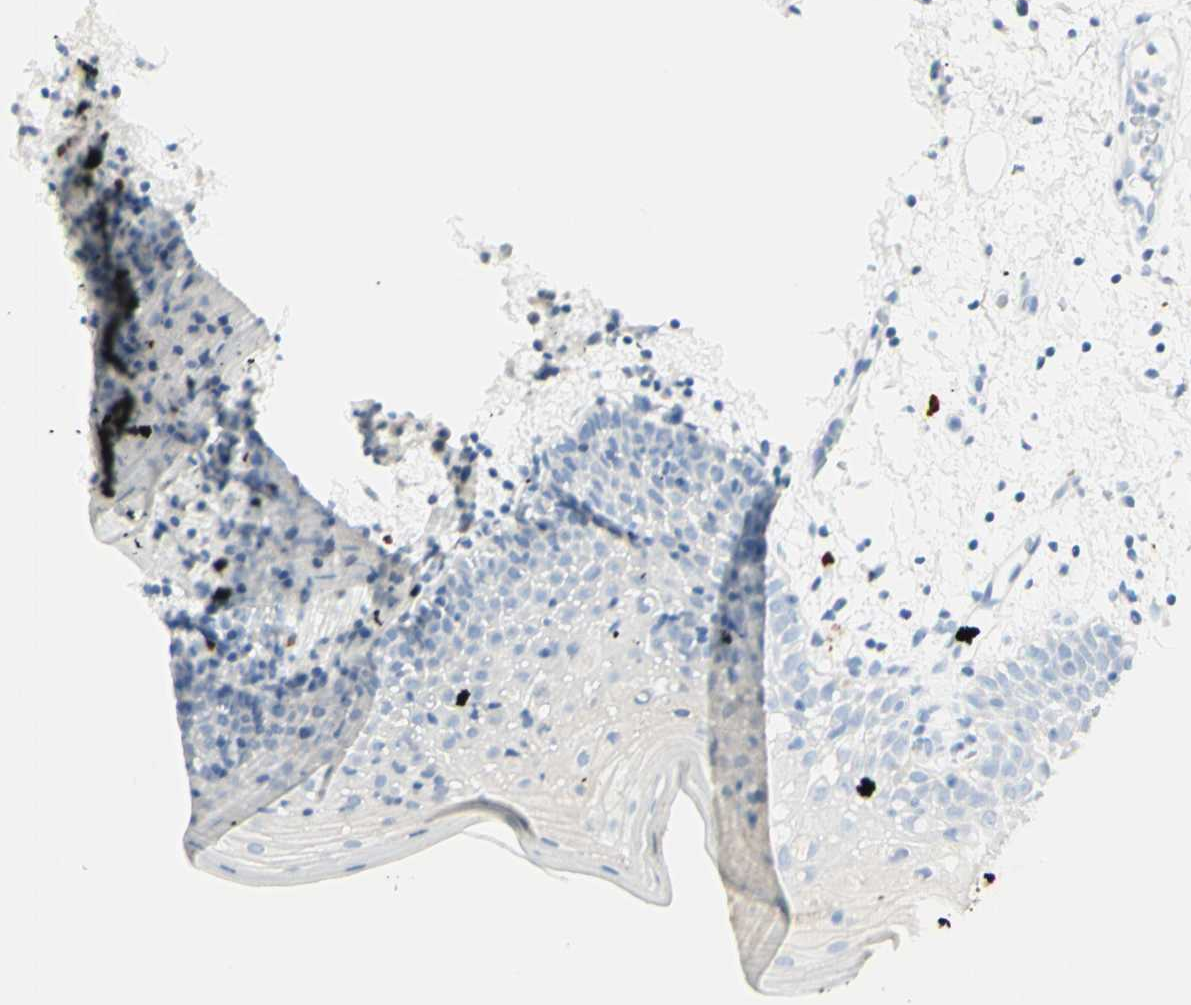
{"staining": {"intensity": "negative", "quantity": "none", "location": "none"}, "tissue": "oral mucosa", "cell_type": "Squamous epithelial cells", "image_type": "normal", "snomed": [{"axis": "morphology", "description": "Normal tissue, NOS"}, {"axis": "morphology", "description": "Squamous cell carcinoma, NOS"}, {"axis": "topography", "description": "Skeletal muscle"}, {"axis": "topography", "description": "Oral tissue"}], "caption": "A photomicrograph of oral mucosa stained for a protein exhibits no brown staining in squamous epithelial cells.", "gene": "LETM1", "patient": {"sex": "male", "age": 71}}